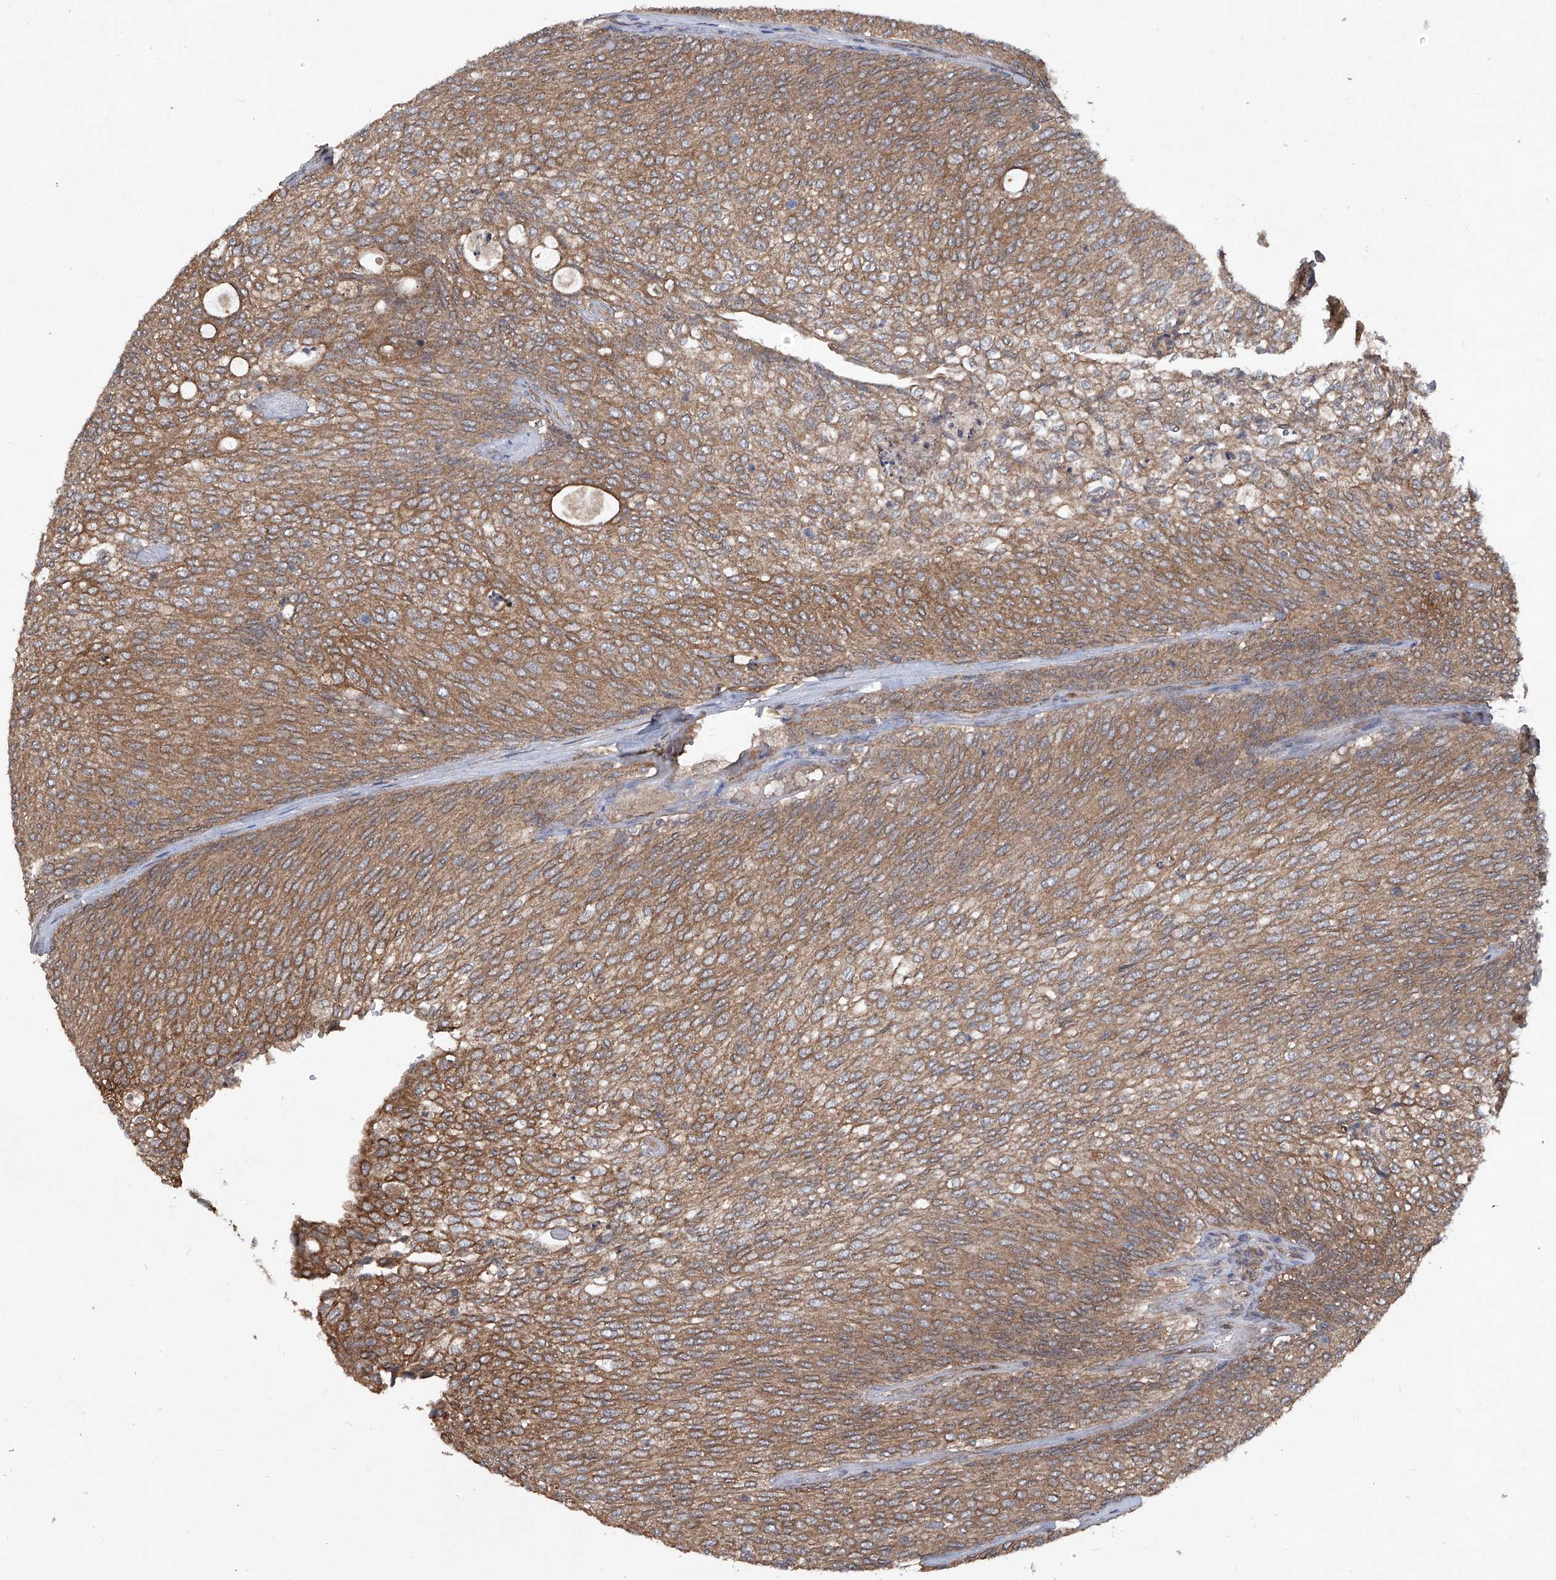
{"staining": {"intensity": "moderate", "quantity": ">75%", "location": "cytoplasmic/membranous"}, "tissue": "urothelial cancer", "cell_type": "Tumor cells", "image_type": "cancer", "snomed": [{"axis": "morphology", "description": "Urothelial carcinoma, Low grade"}, {"axis": "topography", "description": "Urinary bladder"}], "caption": "A brown stain shows moderate cytoplasmic/membranous staining of a protein in urothelial carcinoma (low-grade) tumor cells.", "gene": "SUMF2", "patient": {"sex": "female", "age": 79}}